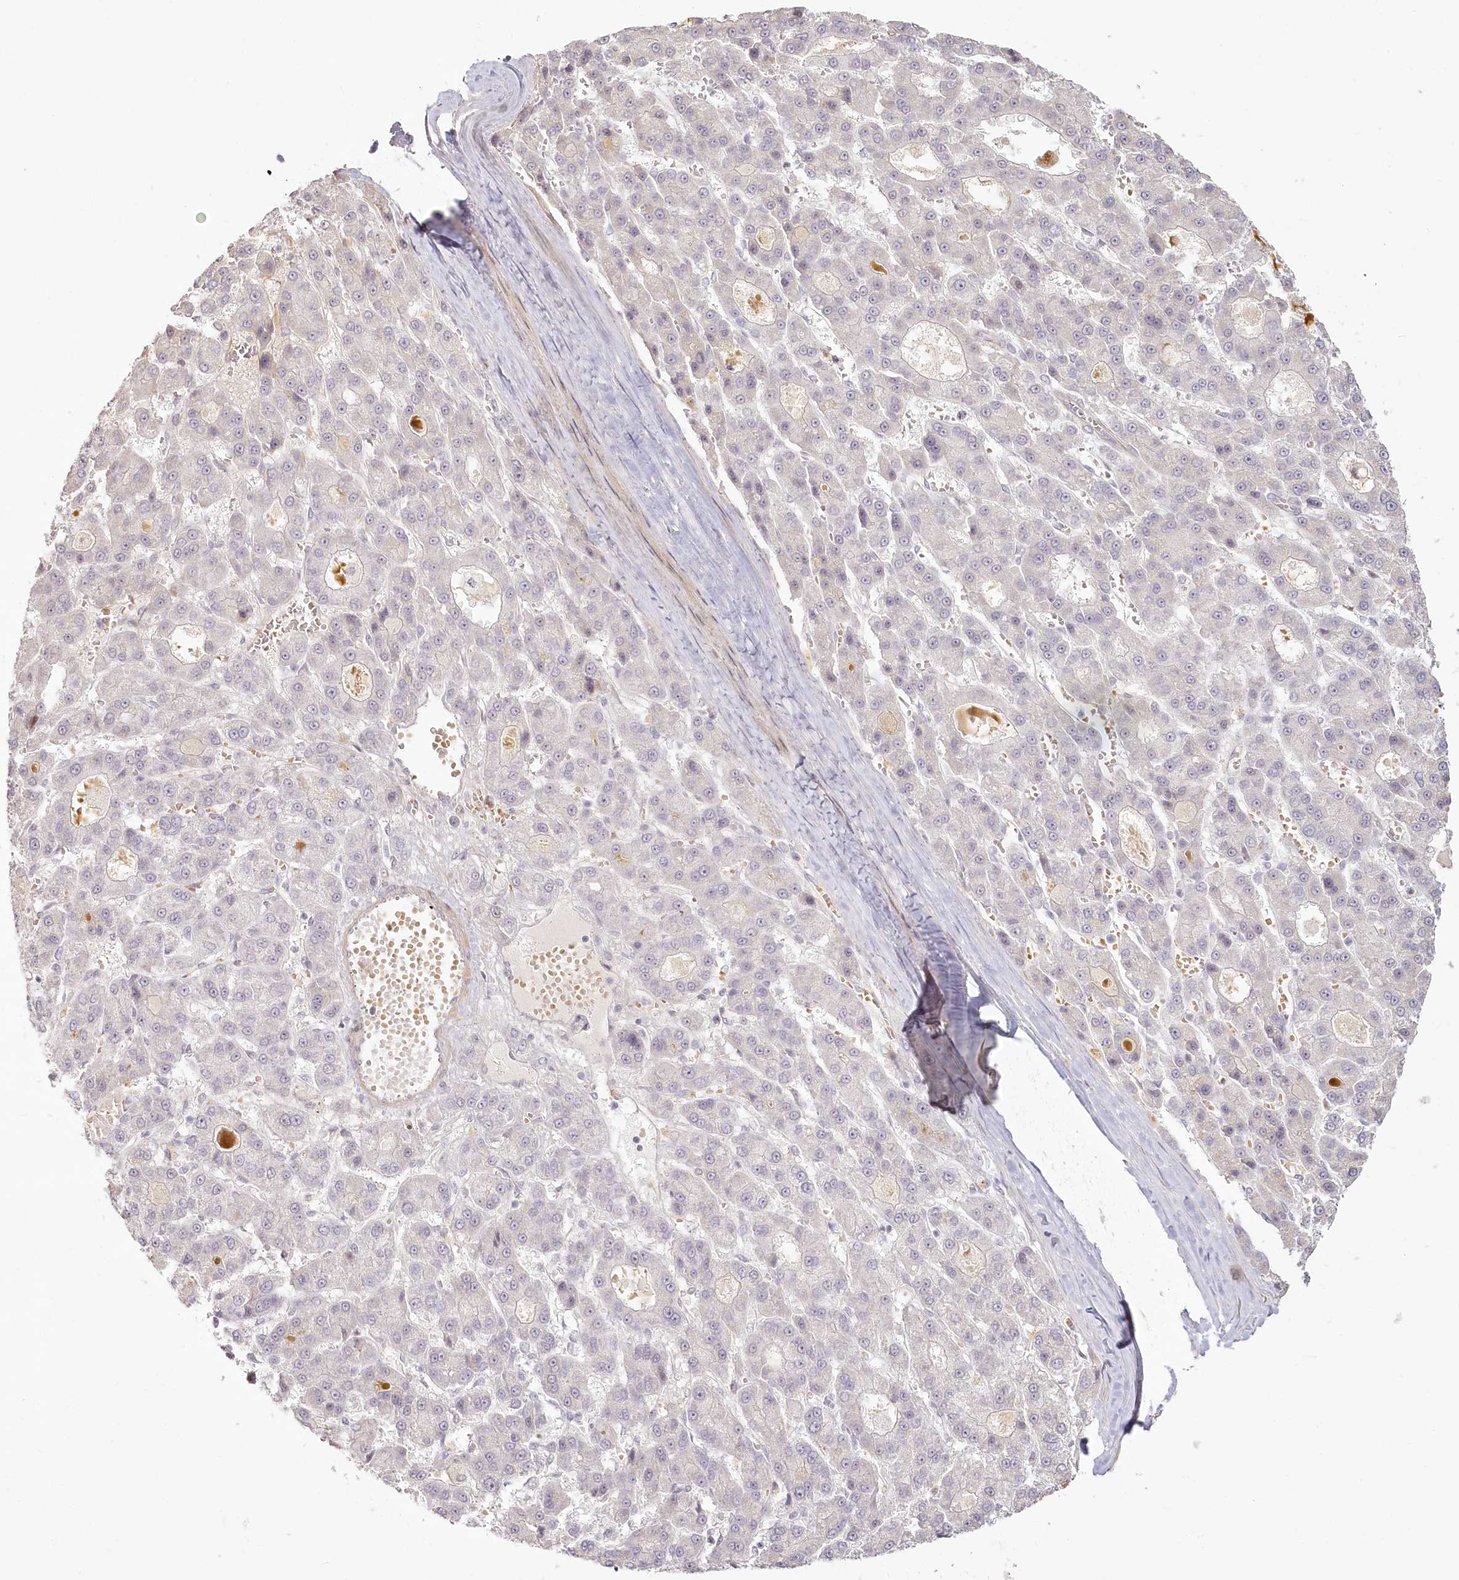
{"staining": {"intensity": "negative", "quantity": "none", "location": "none"}, "tissue": "liver cancer", "cell_type": "Tumor cells", "image_type": "cancer", "snomed": [{"axis": "morphology", "description": "Carcinoma, Hepatocellular, NOS"}, {"axis": "topography", "description": "Liver"}], "caption": "Immunohistochemistry (IHC) of liver cancer (hepatocellular carcinoma) exhibits no expression in tumor cells.", "gene": "EXOSC7", "patient": {"sex": "male", "age": 70}}